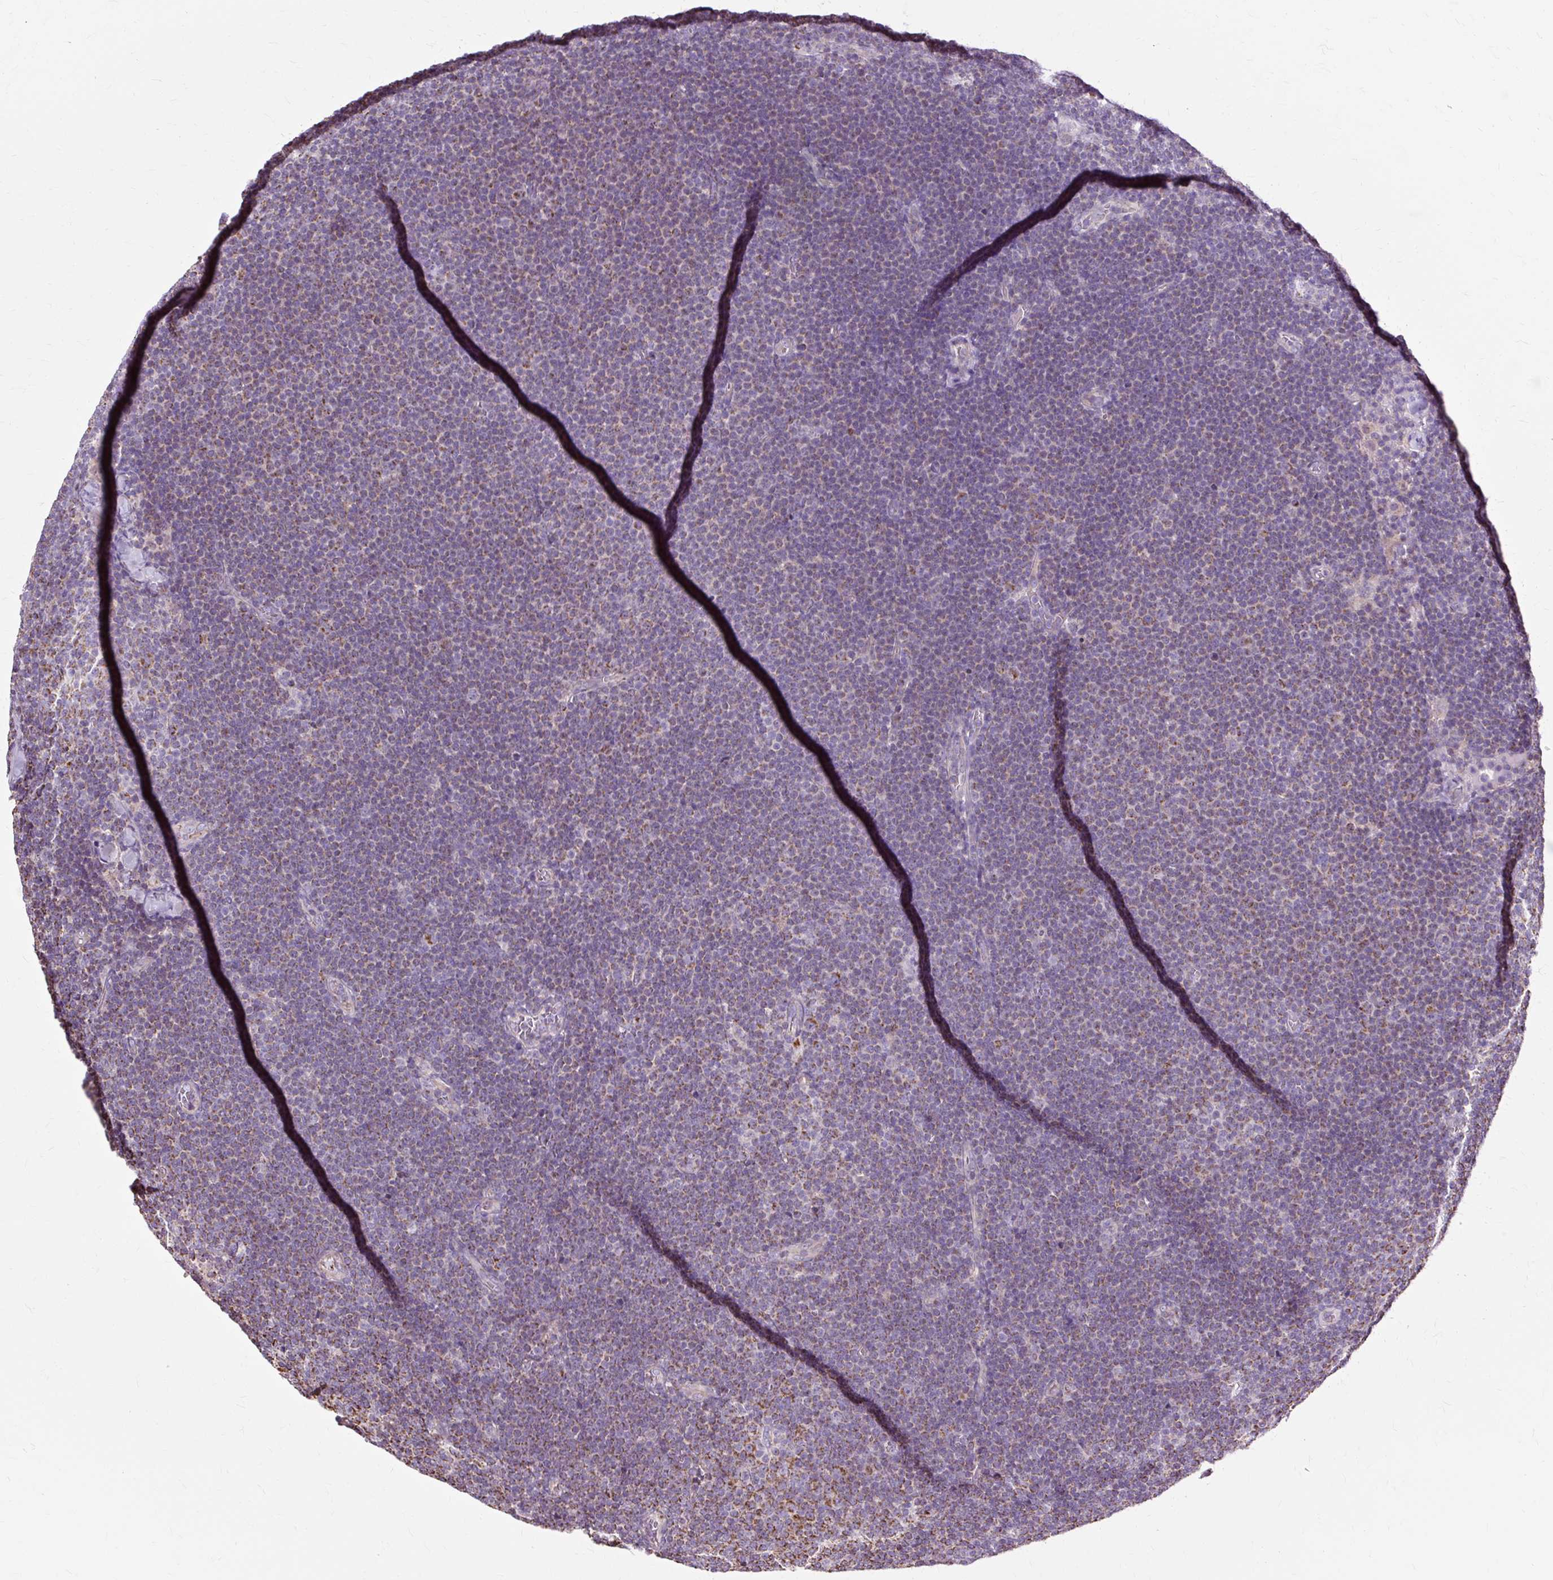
{"staining": {"intensity": "moderate", "quantity": ">75%", "location": "cytoplasmic/membranous"}, "tissue": "lymphoma", "cell_type": "Tumor cells", "image_type": "cancer", "snomed": [{"axis": "morphology", "description": "Malignant lymphoma, non-Hodgkin's type, Low grade"}, {"axis": "topography", "description": "Lymph node"}], "caption": "This is a histology image of immunohistochemistry staining of lymphoma, which shows moderate staining in the cytoplasmic/membranous of tumor cells.", "gene": "PDZD2", "patient": {"sex": "male", "age": 48}}